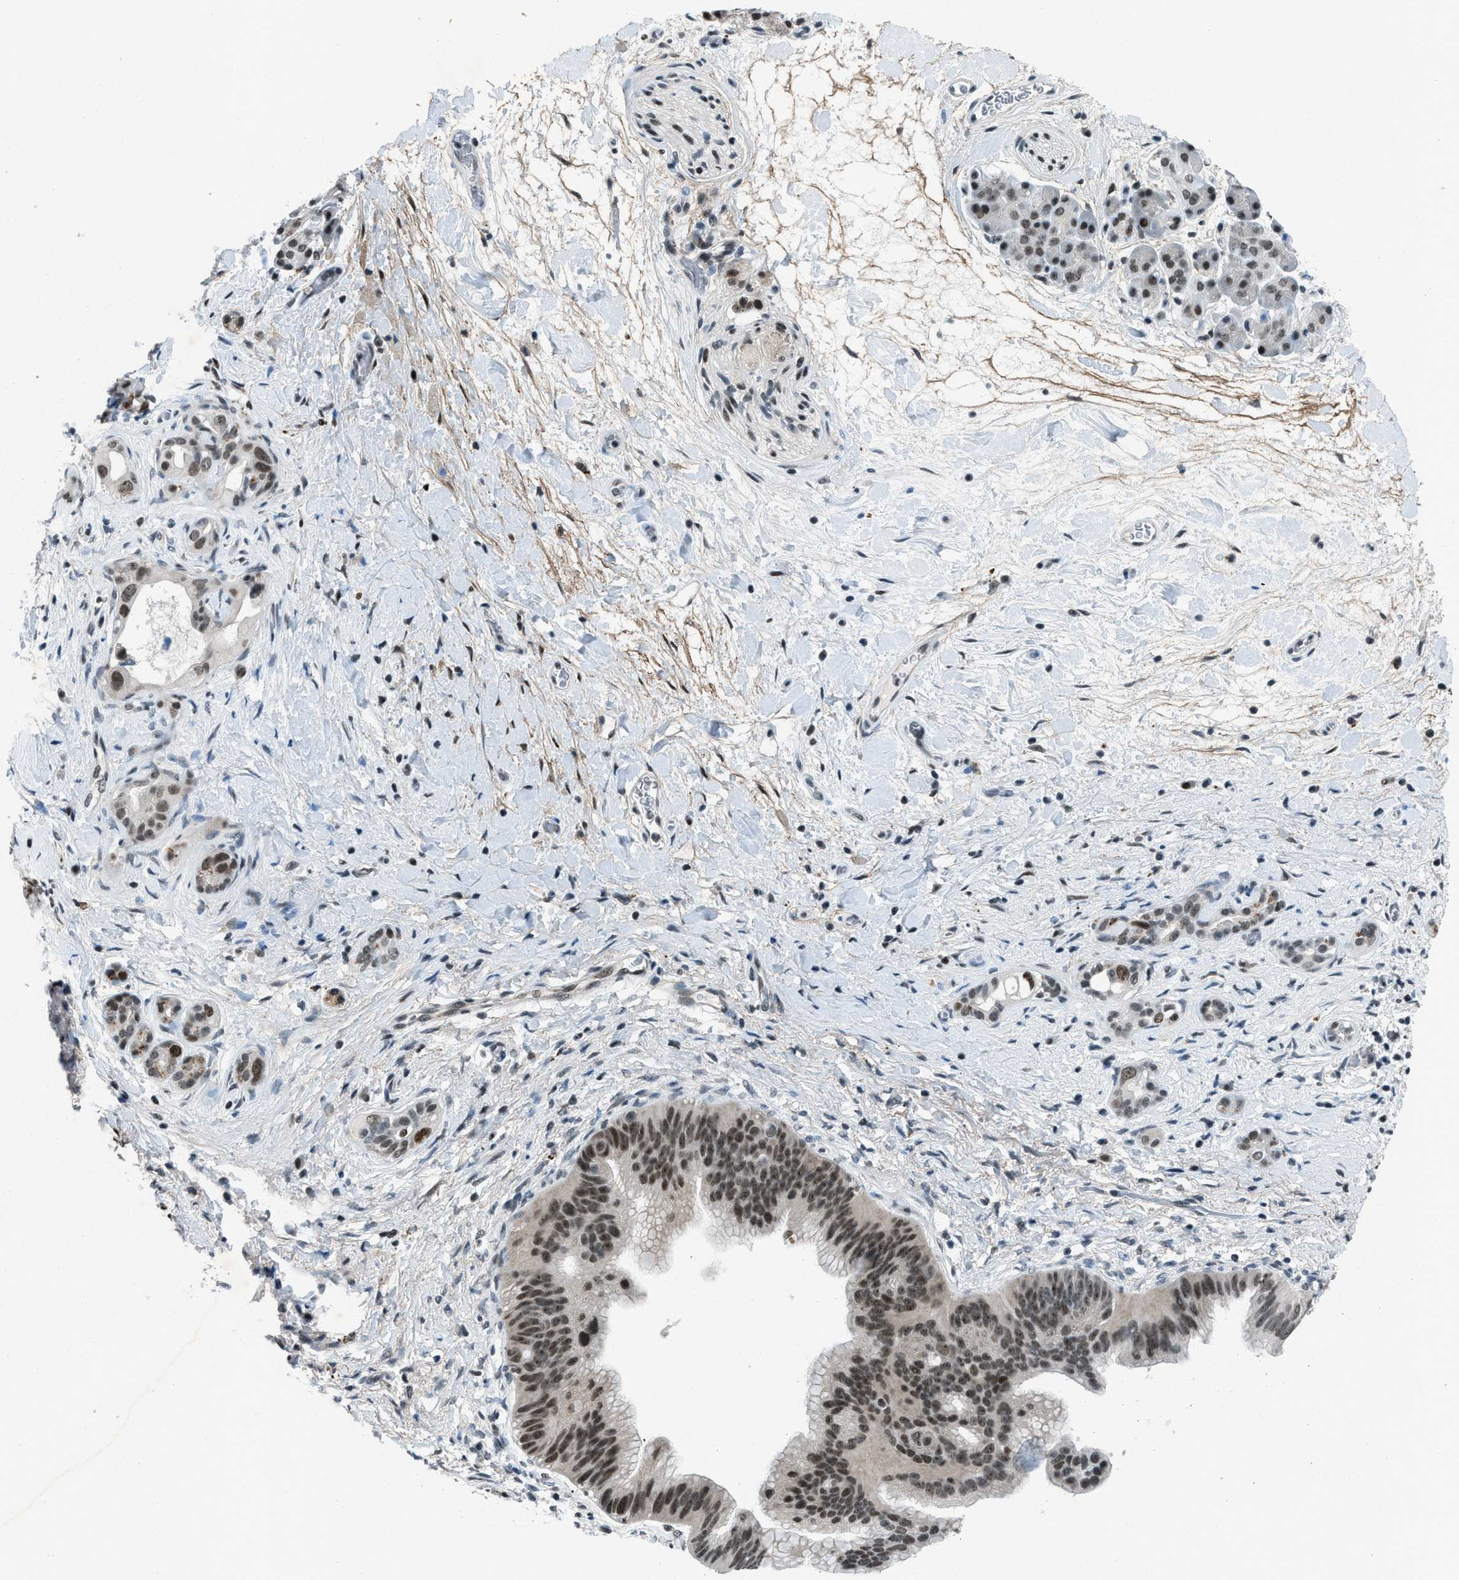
{"staining": {"intensity": "moderate", "quantity": ">75%", "location": "nuclear"}, "tissue": "pancreatic cancer", "cell_type": "Tumor cells", "image_type": "cancer", "snomed": [{"axis": "morphology", "description": "Adenocarcinoma, NOS"}, {"axis": "topography", "description": "Pancreas"}], "caption": "A photomicrograph of pancreatic adenocarcinoma stained for a protein displays moderate nuclear brown staining in tumor cells.", "gene": "ADCY1", "patient": {"sex": "male", "age": 55}}